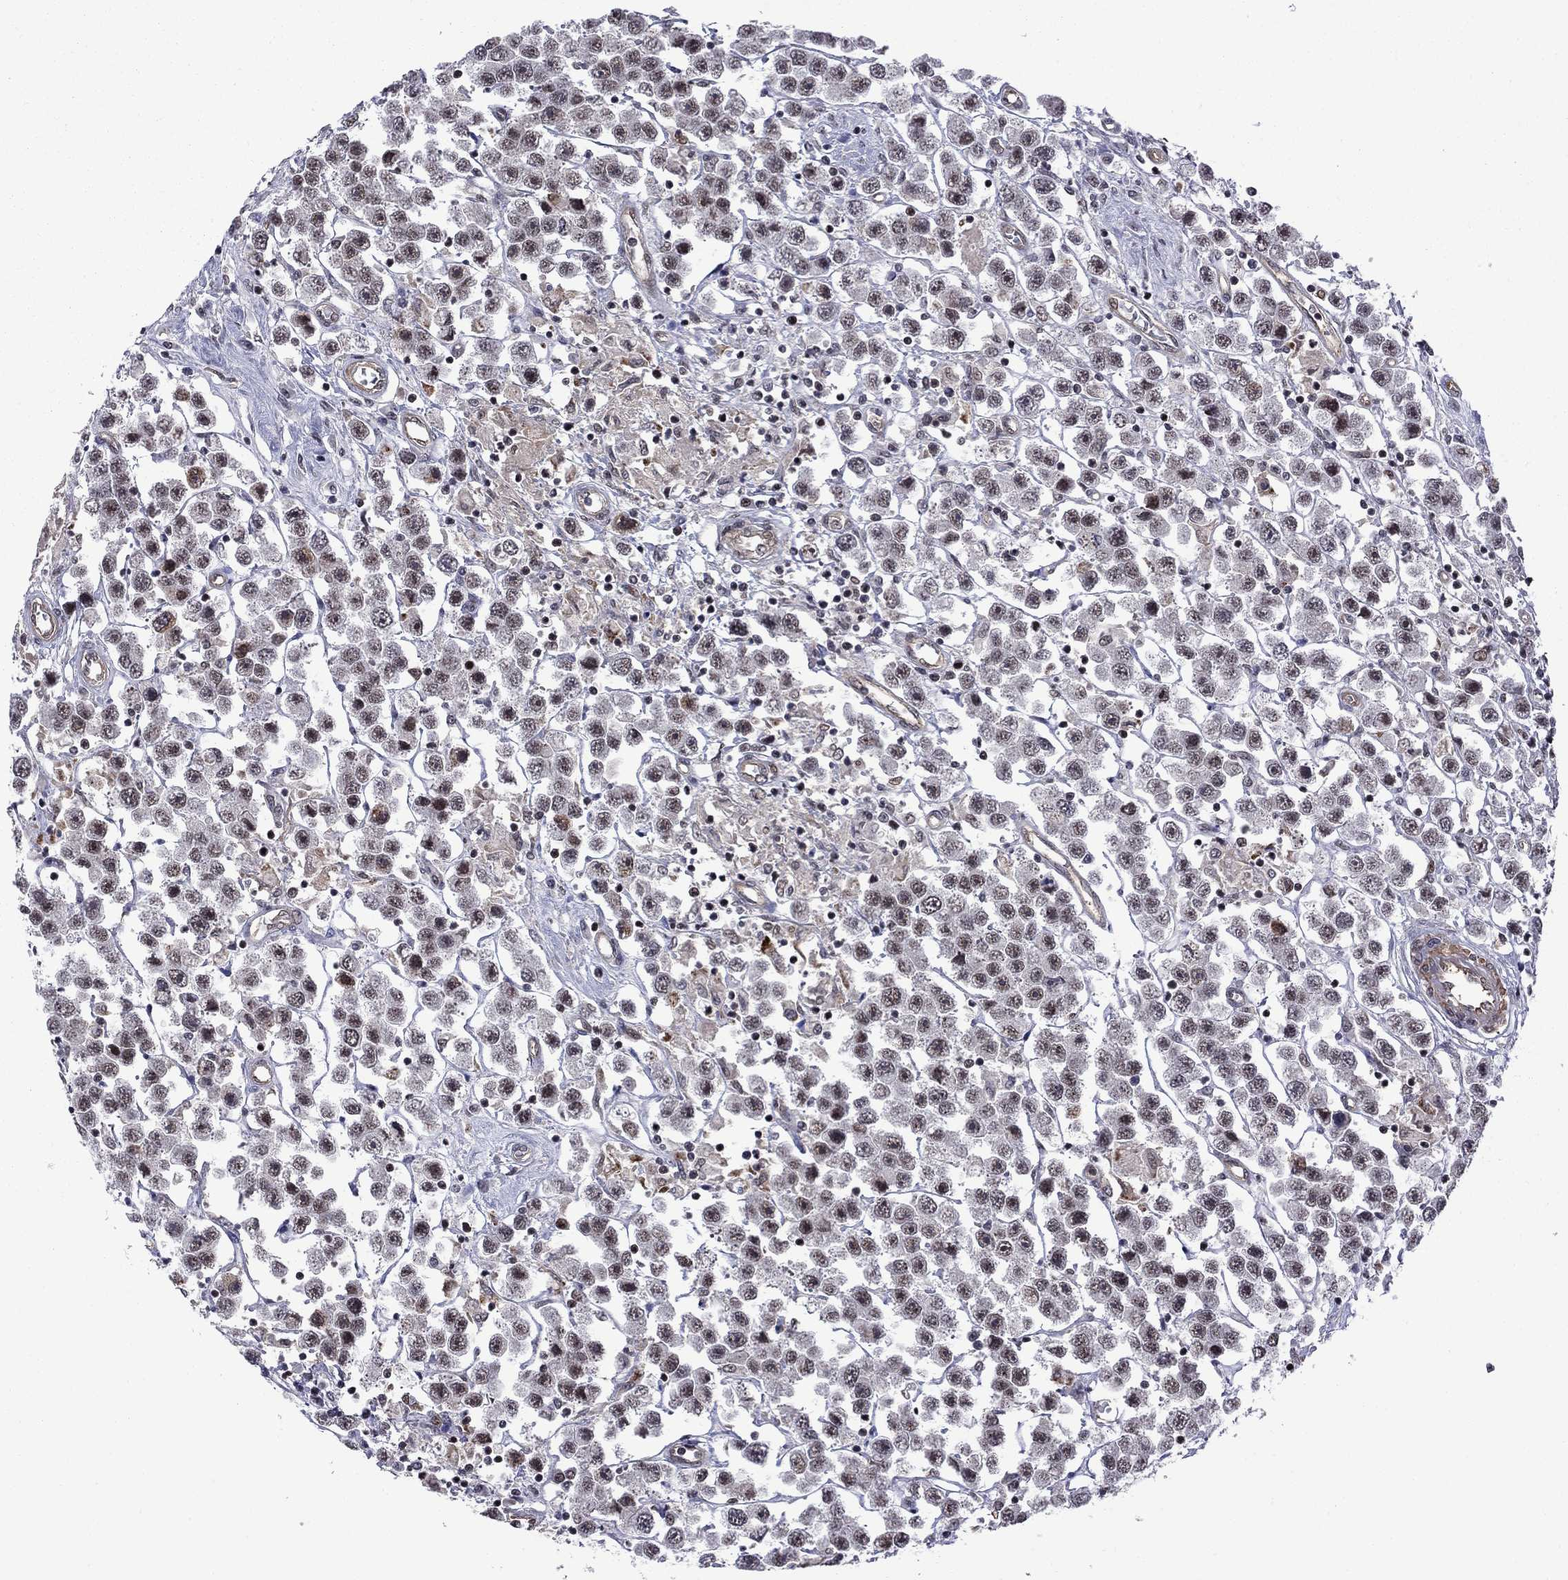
{"staining": {"intensity": "strong", "quantity": "25%-75%", "location": "nuclear"}, "tissue": "testis cancer", "cell_type": "Tumor cells", "image_type": "cancer", "snomed": [{"axis": "morphology", "description": "Seminoma, NOS"}, {"axis": "topography", "description": "Testis"}], "caption": "Testis cancer (seminoma) stained with a brown dye reveals strong nuclear positive staining in about 25%-75% of tumor cells.", "gene": "BRF1", "patient": {"sex": "male", "age": 45}}